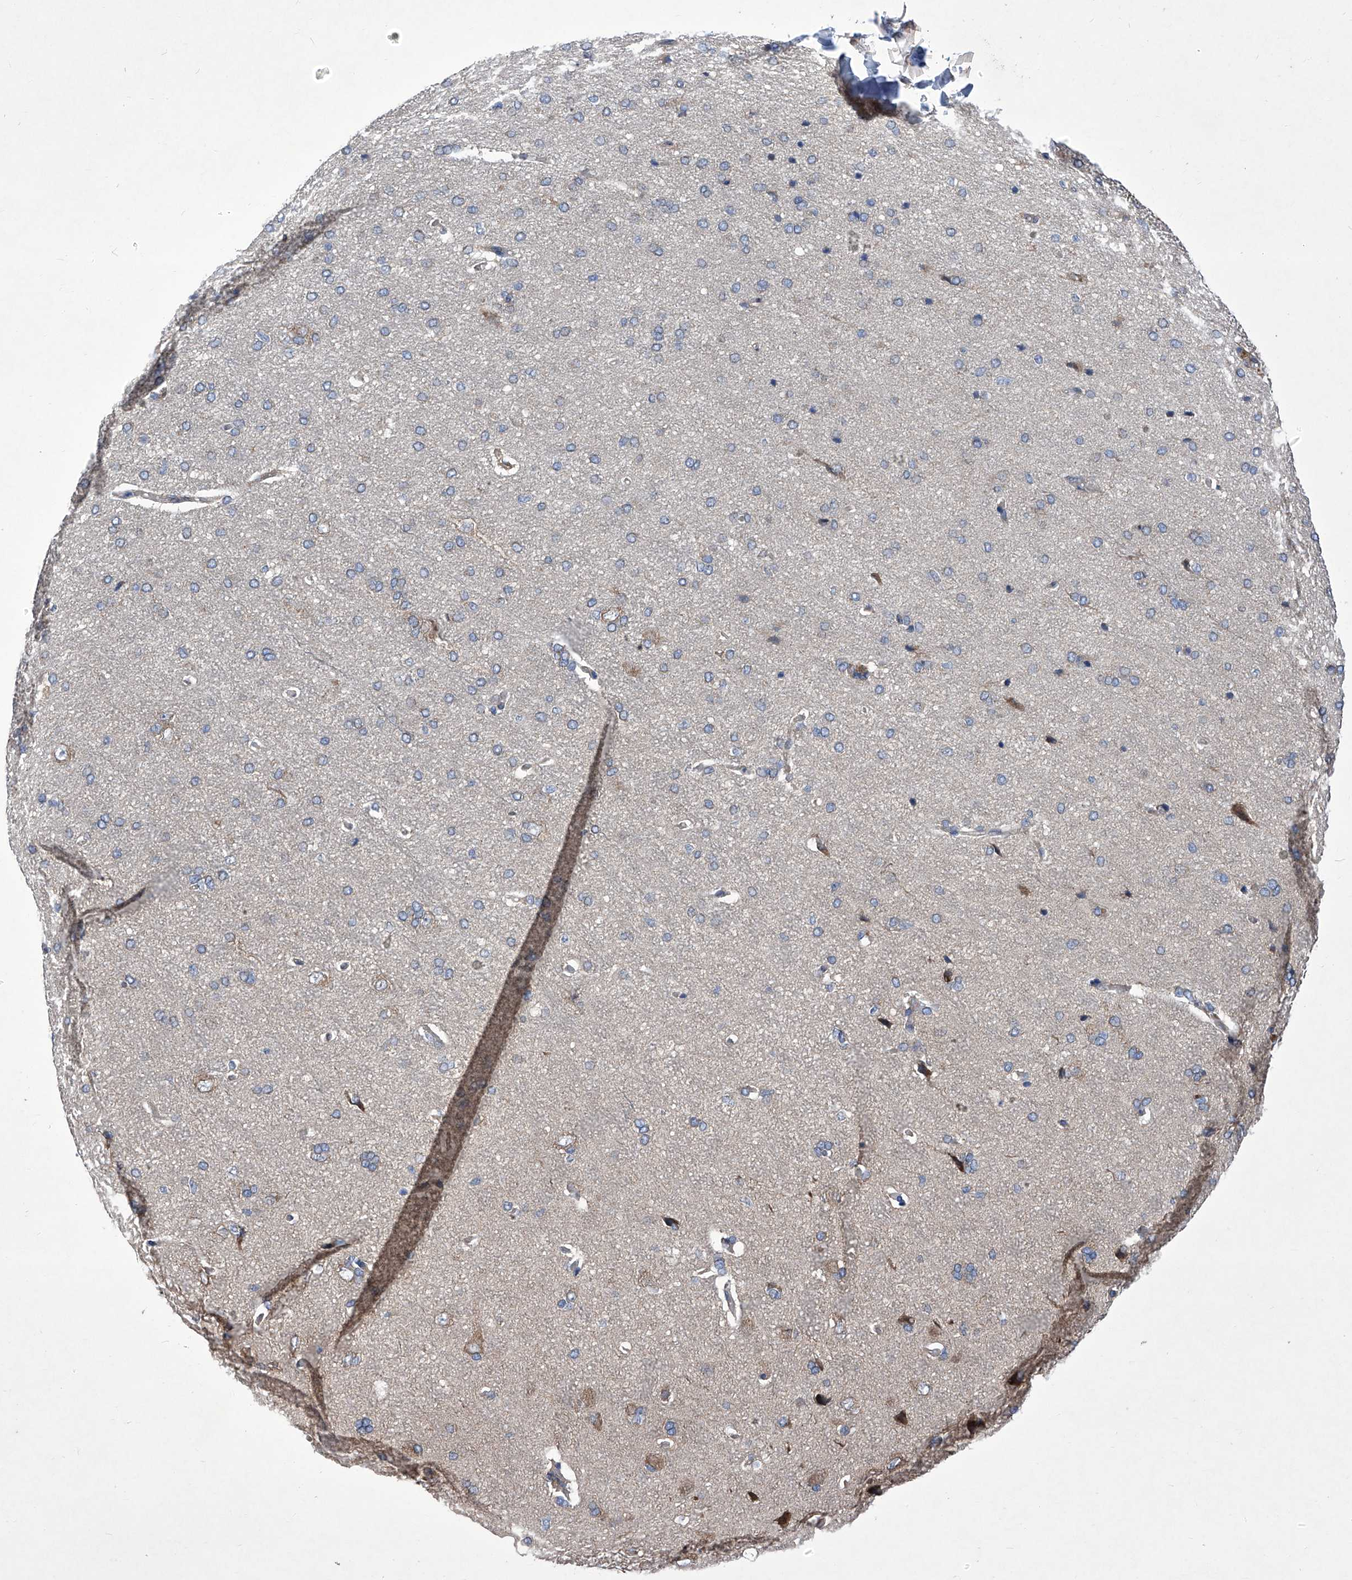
{"staining": {"intensity": "weak", "quantity": ">75%", "location": "cytoplasmic/membranous"}, "tissue": "cerebral cortex", "cell_type": "Endothelial cells", "image_type": "normal", "snomed": [{"axis": "morphology", "description": "Normal tissue, NOS"}, {"axis": "topography", "description": "Cerebral cortex"}], "caption": "An immunohistochemistry (IHC) image of benign tissue is shown. Protein staining in brown shows weak cytoplasmic/membranous positivity in cerebral cortex within endothelial cells. The staining is performed using DAB brown chromogen to label protein expression. The nuclei are counter-stained blue using hematoxylin.", "gene": "KTI12", "patient": {"sex": "male", "age": 62}}